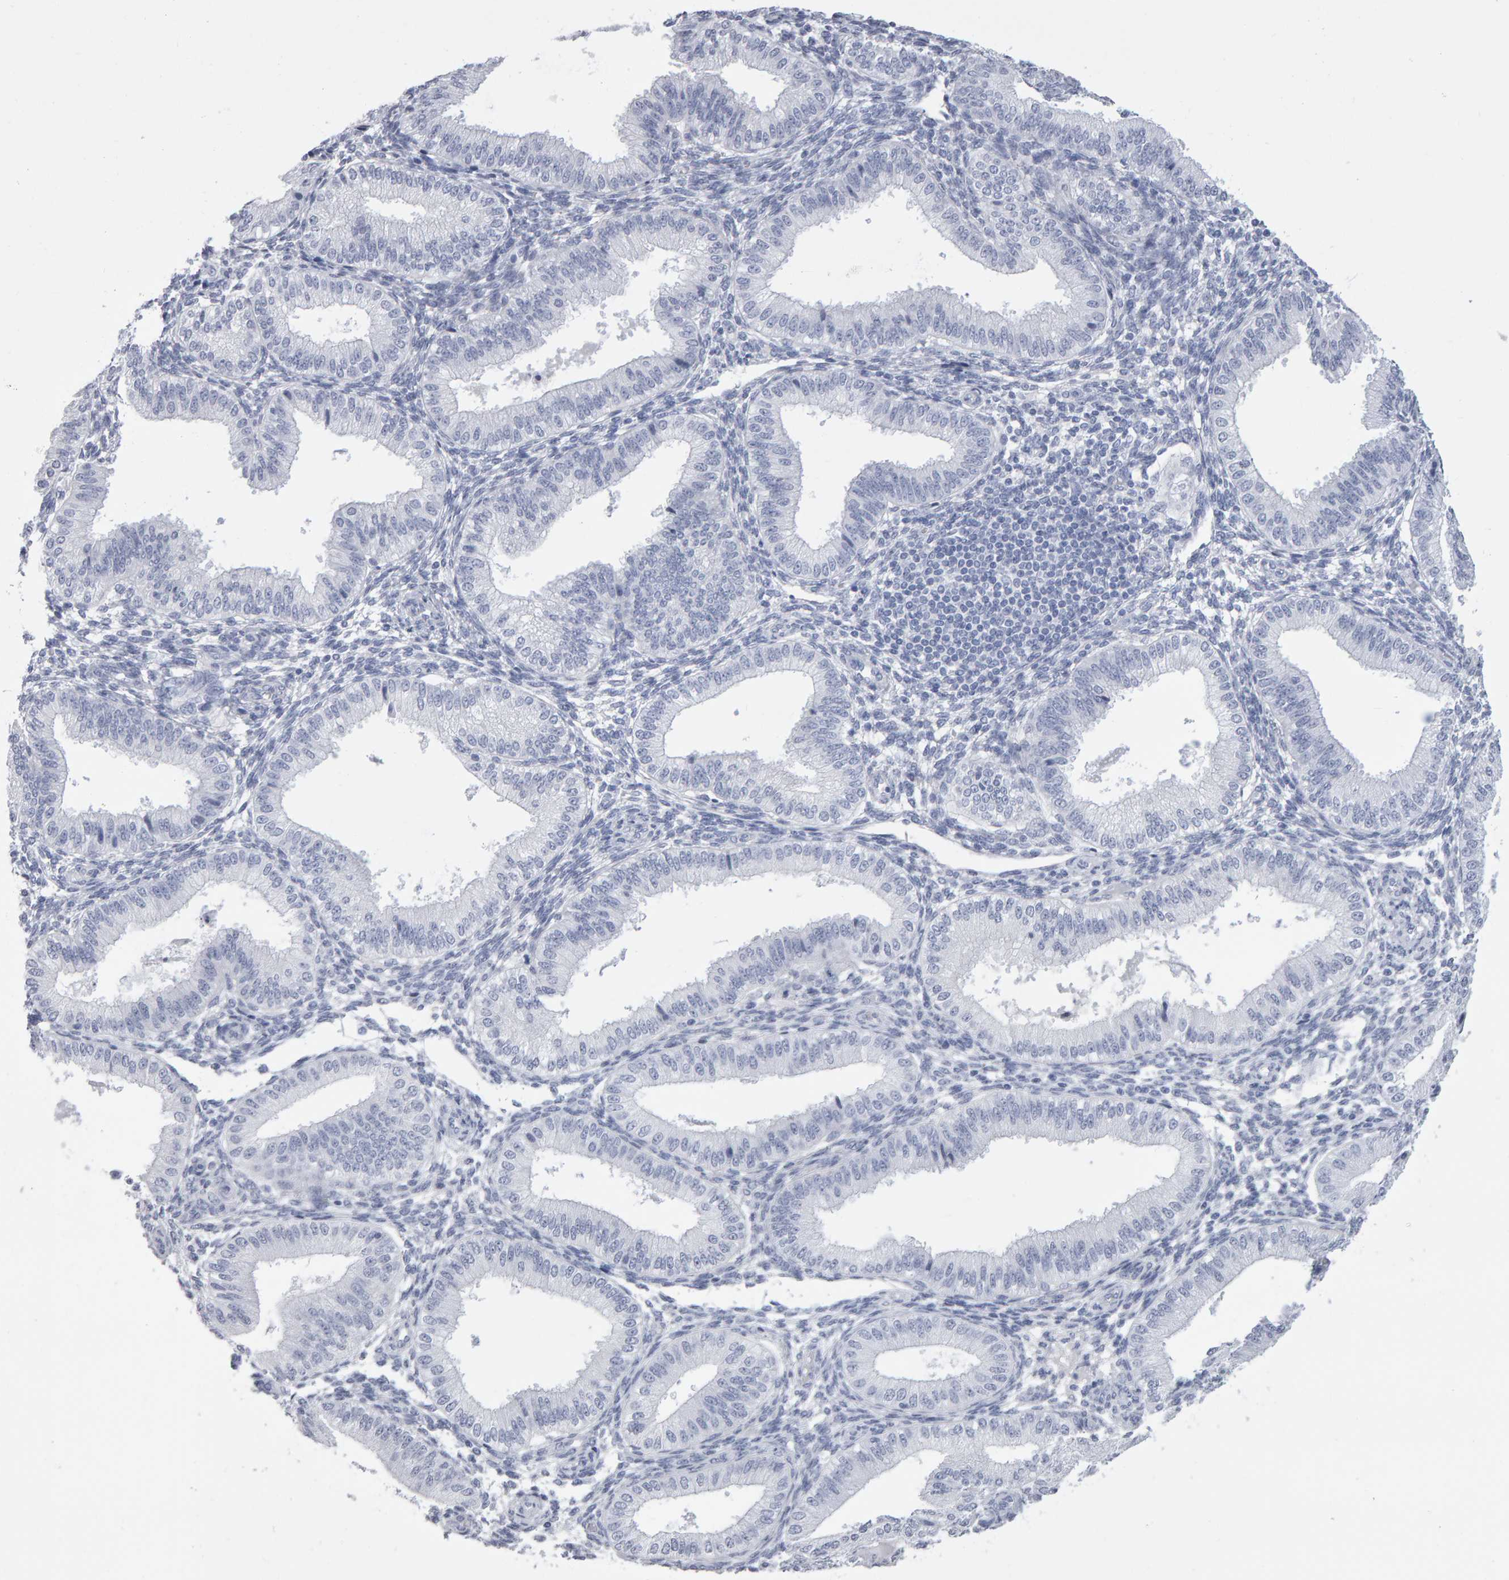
{"staining": {"intensity": "negative", "quantity": "none", "location": "none"}, "tissue": "endometrium", "cell_type": "Cells in endometrial stroma", "image_type": "normal", "snomed": [{"axis": "morphology", "description": "Normal tissue, NOS"}, {"axis": "topography", "description": "Endometrium"}], "caption": "Immunohistochemical staining of unremarkable endometrium reveals no significant staining in cells in endometrial stroma. Nuclei are stained in blue.", "gene": "NCDN", "patient": {"sex": "female", "age": 39}}